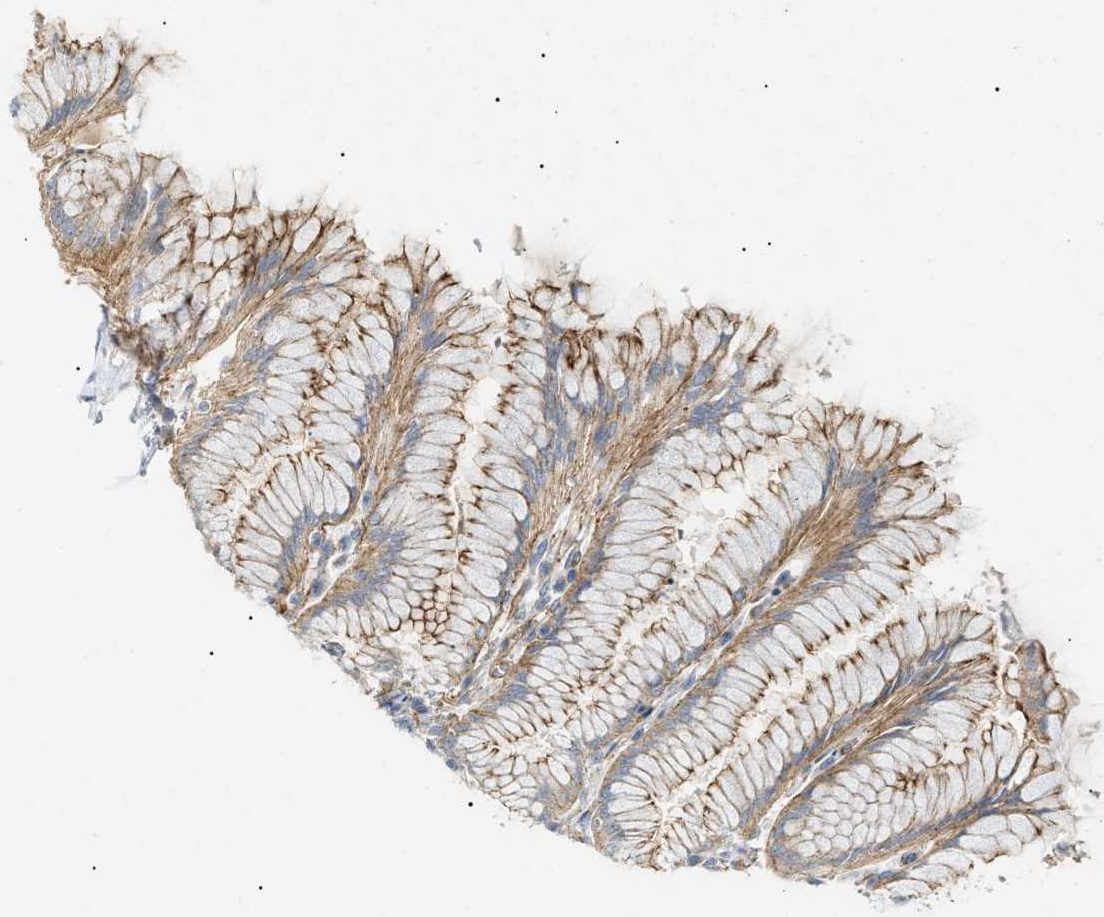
{"staining": {"intensity": "moderate", "quantity": ">75%", "location": "cytoplasmic/membranous"}, "tissue": "stomach", "cell_type": "Glandular cells", "image_type": "normal", "snomed": [{"axis": "morphology", "description": "Normal tissue, NOS"}, {"axis": "topography", "description": "Stomach"}, {"axis": "topography", "description": "Stomach, lower"}], "caption": "Protein expression analysis of benign human stomach reveals moderate cytoplasmic/membranous staining in approximately >75% of glandular cells.", "gene": "ZFHX2", "patient": {"sex": "female", "age": 56}}